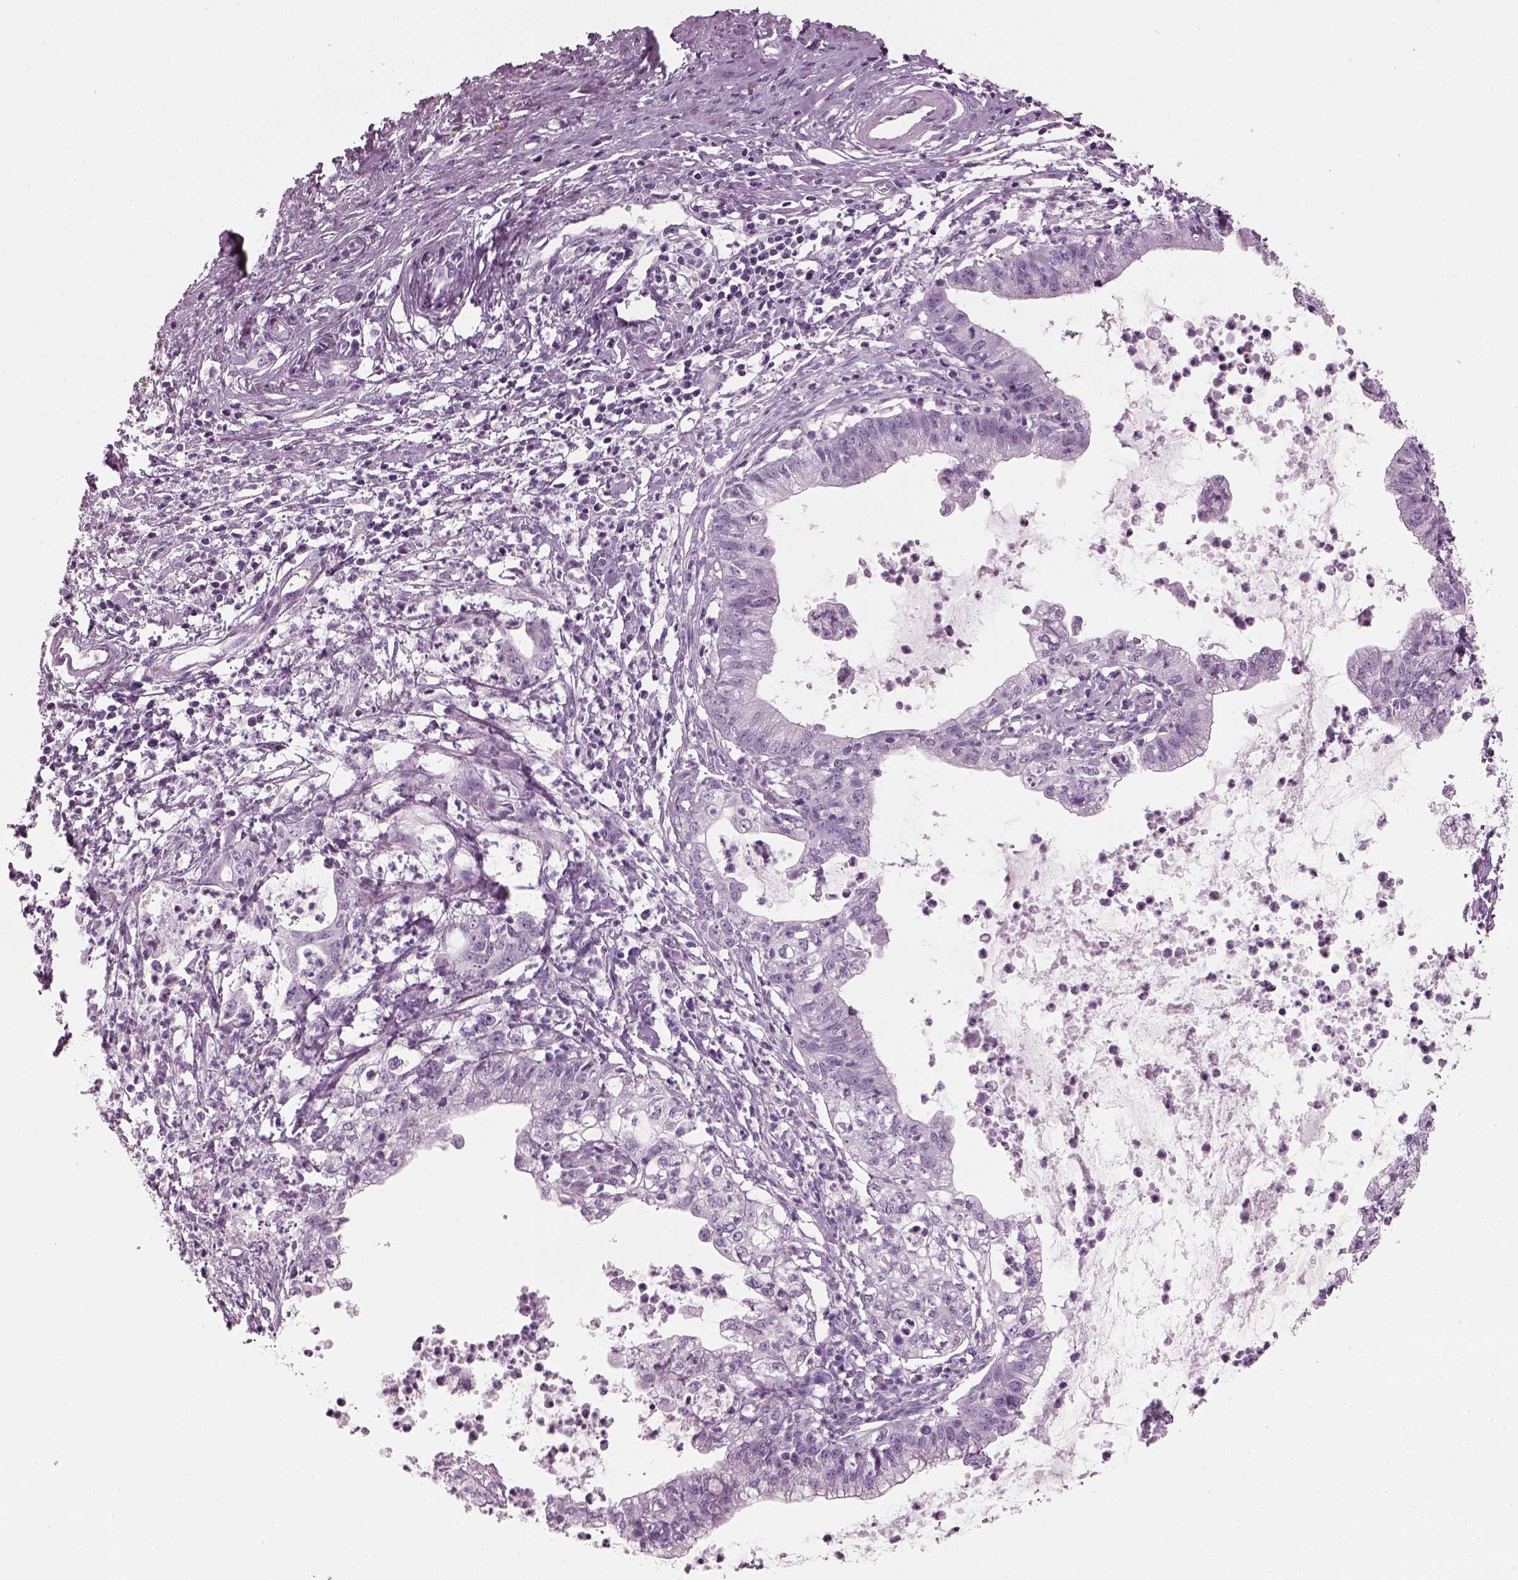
{"staining": {"intensity": "negative", "quantity": "none", "location": "none"}, "tissue": "cervical cancer", "cell_type": "Tumor cells", "image_type": "cancer", "snomed": [{"axis": "morphology", "description": "Normal tissue, NOS"}, {"axis": "morphology", "description": "Adenocarcinoma, NOS"}, {"axis": "topography", "description": "Cervix"}], "caption": "Histopathology image shows no protein expression in tumor cells of cervical cancer tissue.", "gene": "PDC", "patient": {"sex": "female", "age": 38}}